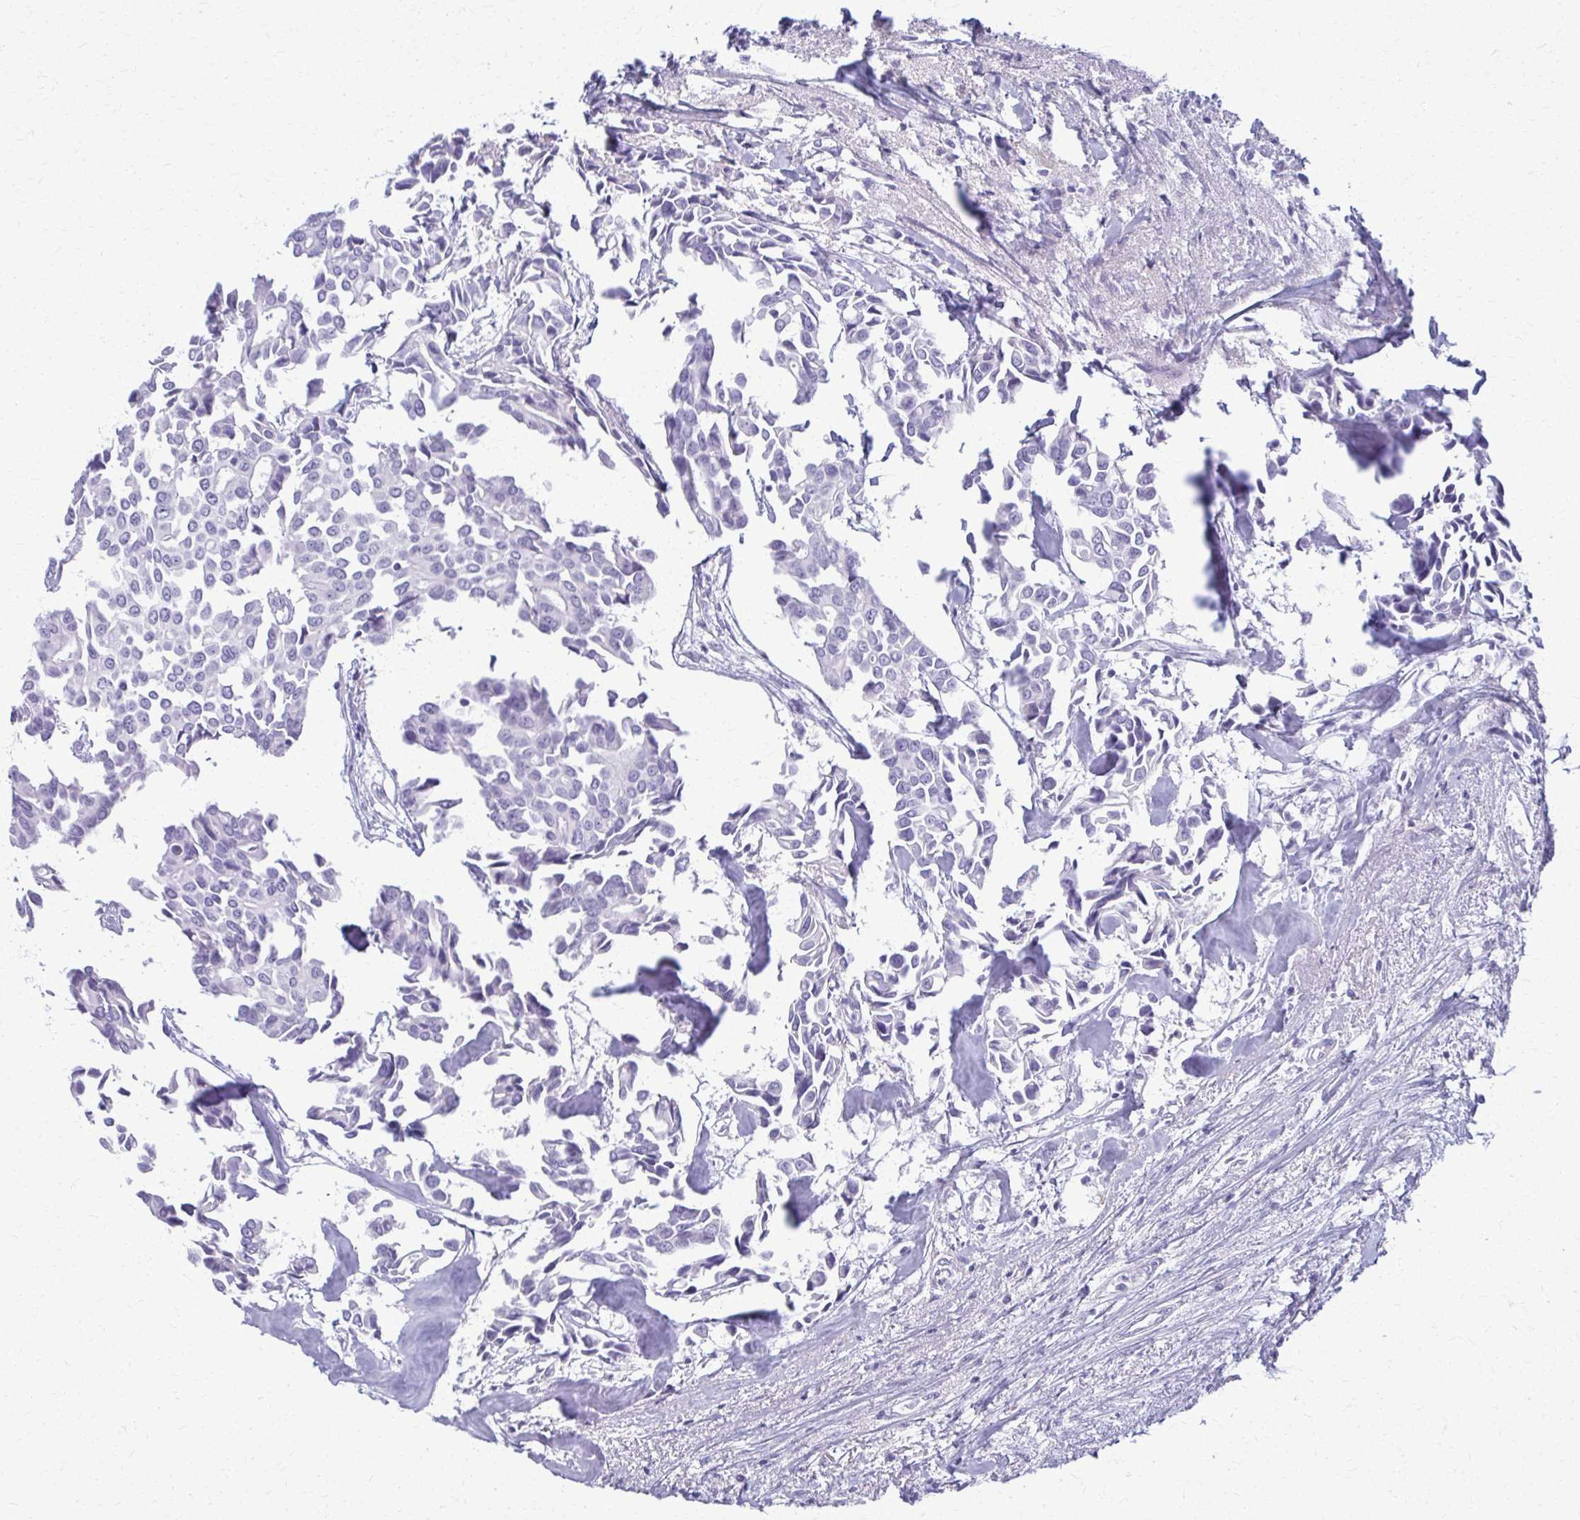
{"staining": {"intensity": "negative", "quantity": "none", "location": "none"}, "tissue": "breast cancer", "cell_type": "Tumor cells", "image_type": "cancer", "snomed": [{"axis": "morphology", "description": "Duct carcinoma"}, {"axis": "topography", "description": "Breast"}], "caption": "This is an IHC micrograph of breast cancer. There is no staining in tumor cells.", "gene": "ACSM2B", "patient": {"sex": "female", "age": 54}}